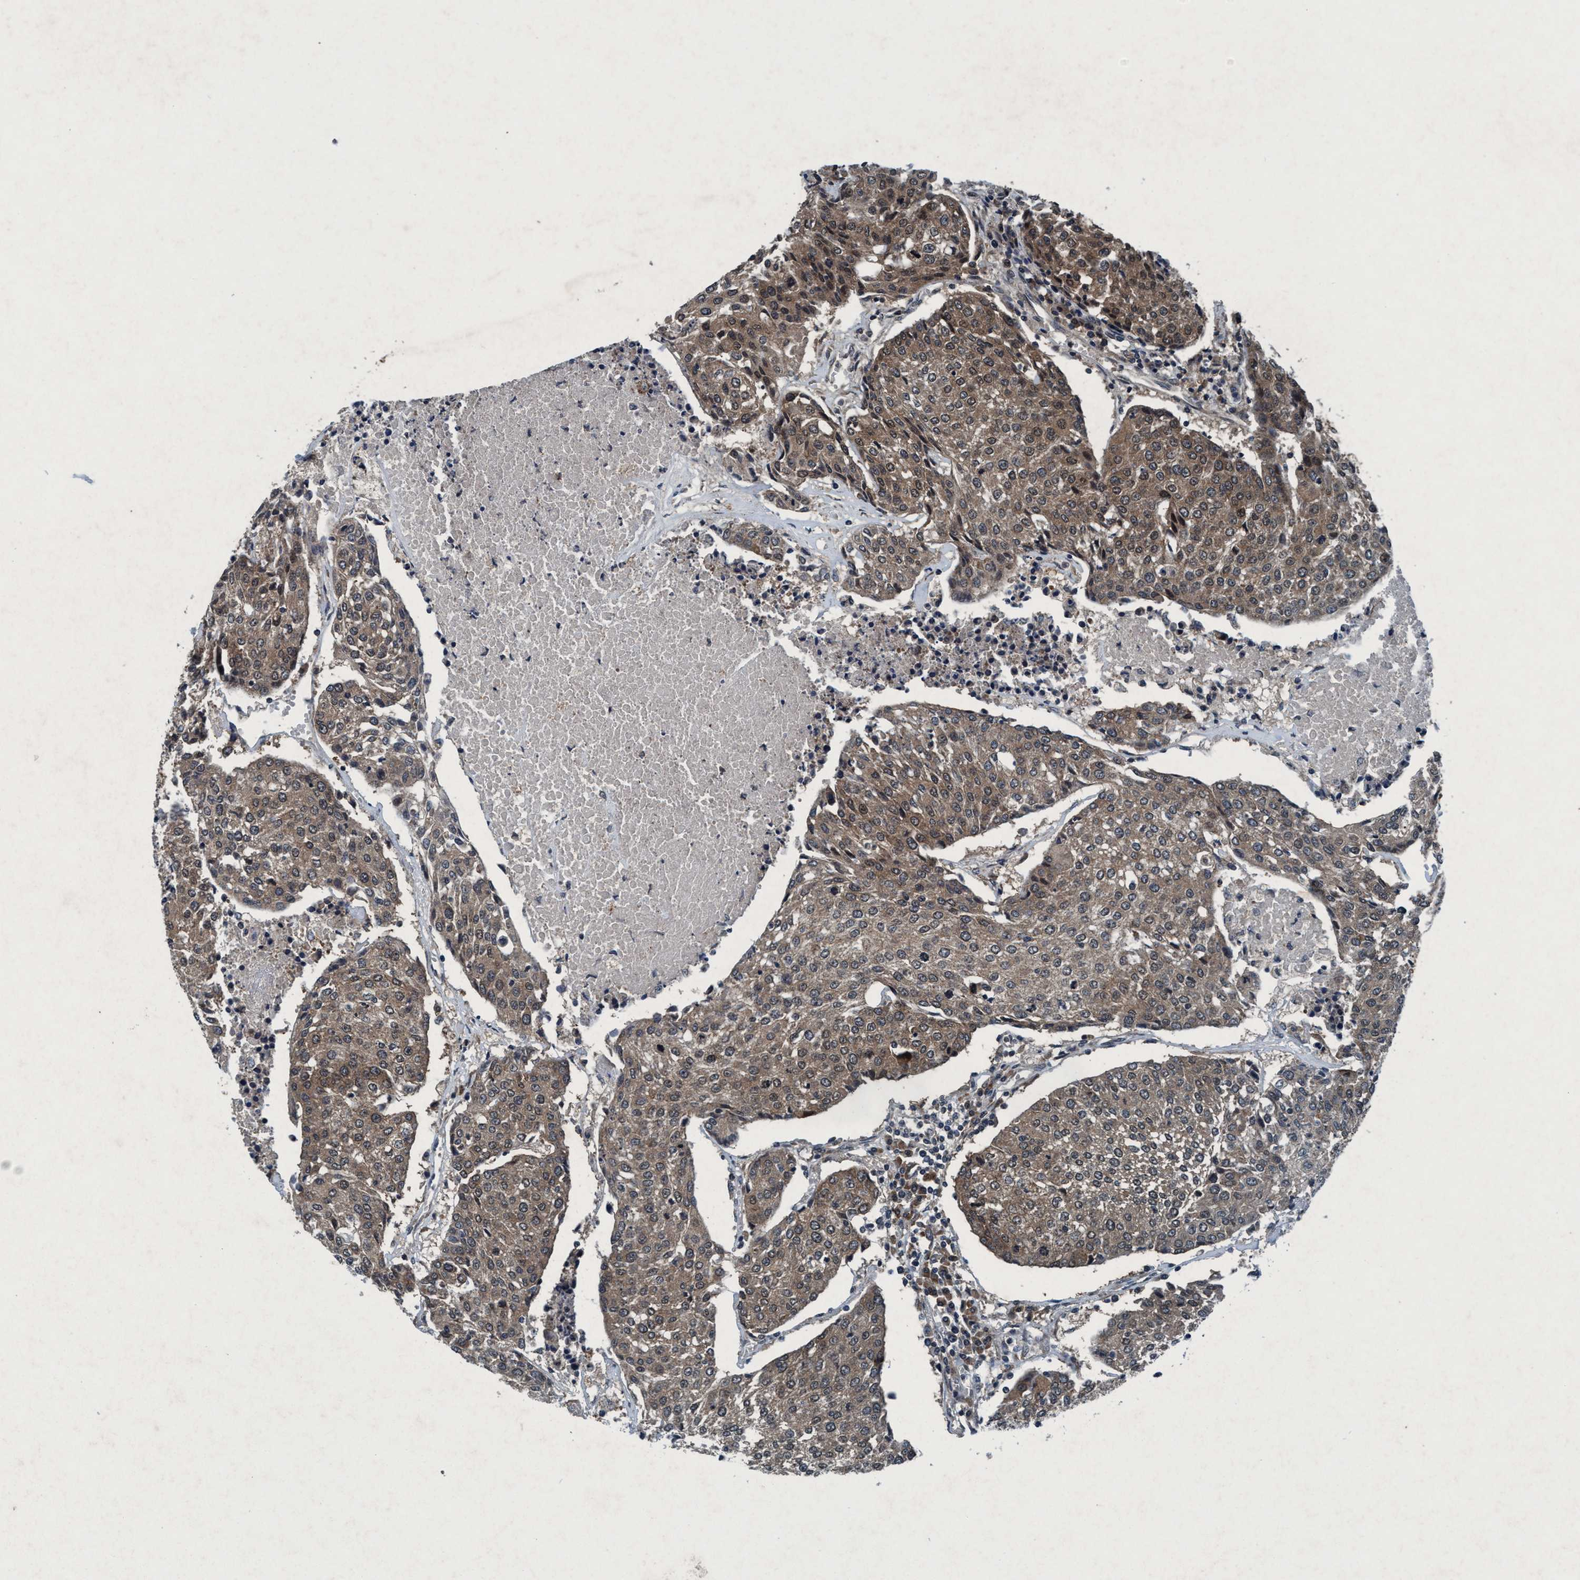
{"staining": {"intensity": "moderate", "quantity": ">75%", "location": "cytoplasmic/membranous,nuclear"}, "tissue": "urothelial cancer", "cell_type": "Tumor cells", "image_type": "cancer", "snomed": [{"axis": "morphology", "description": "Urothelial carcinoma, High grade"}, {"axis": "topography", "description": "Urinary bladder"}], "caption": "Tumor cells display moderate cytoplasmic/membranous and nuclear staining in approximately >75% of cells in urothelial cancer.", "gene": "AKT1S1", "patient": {"sex": "female", "age": 85}}